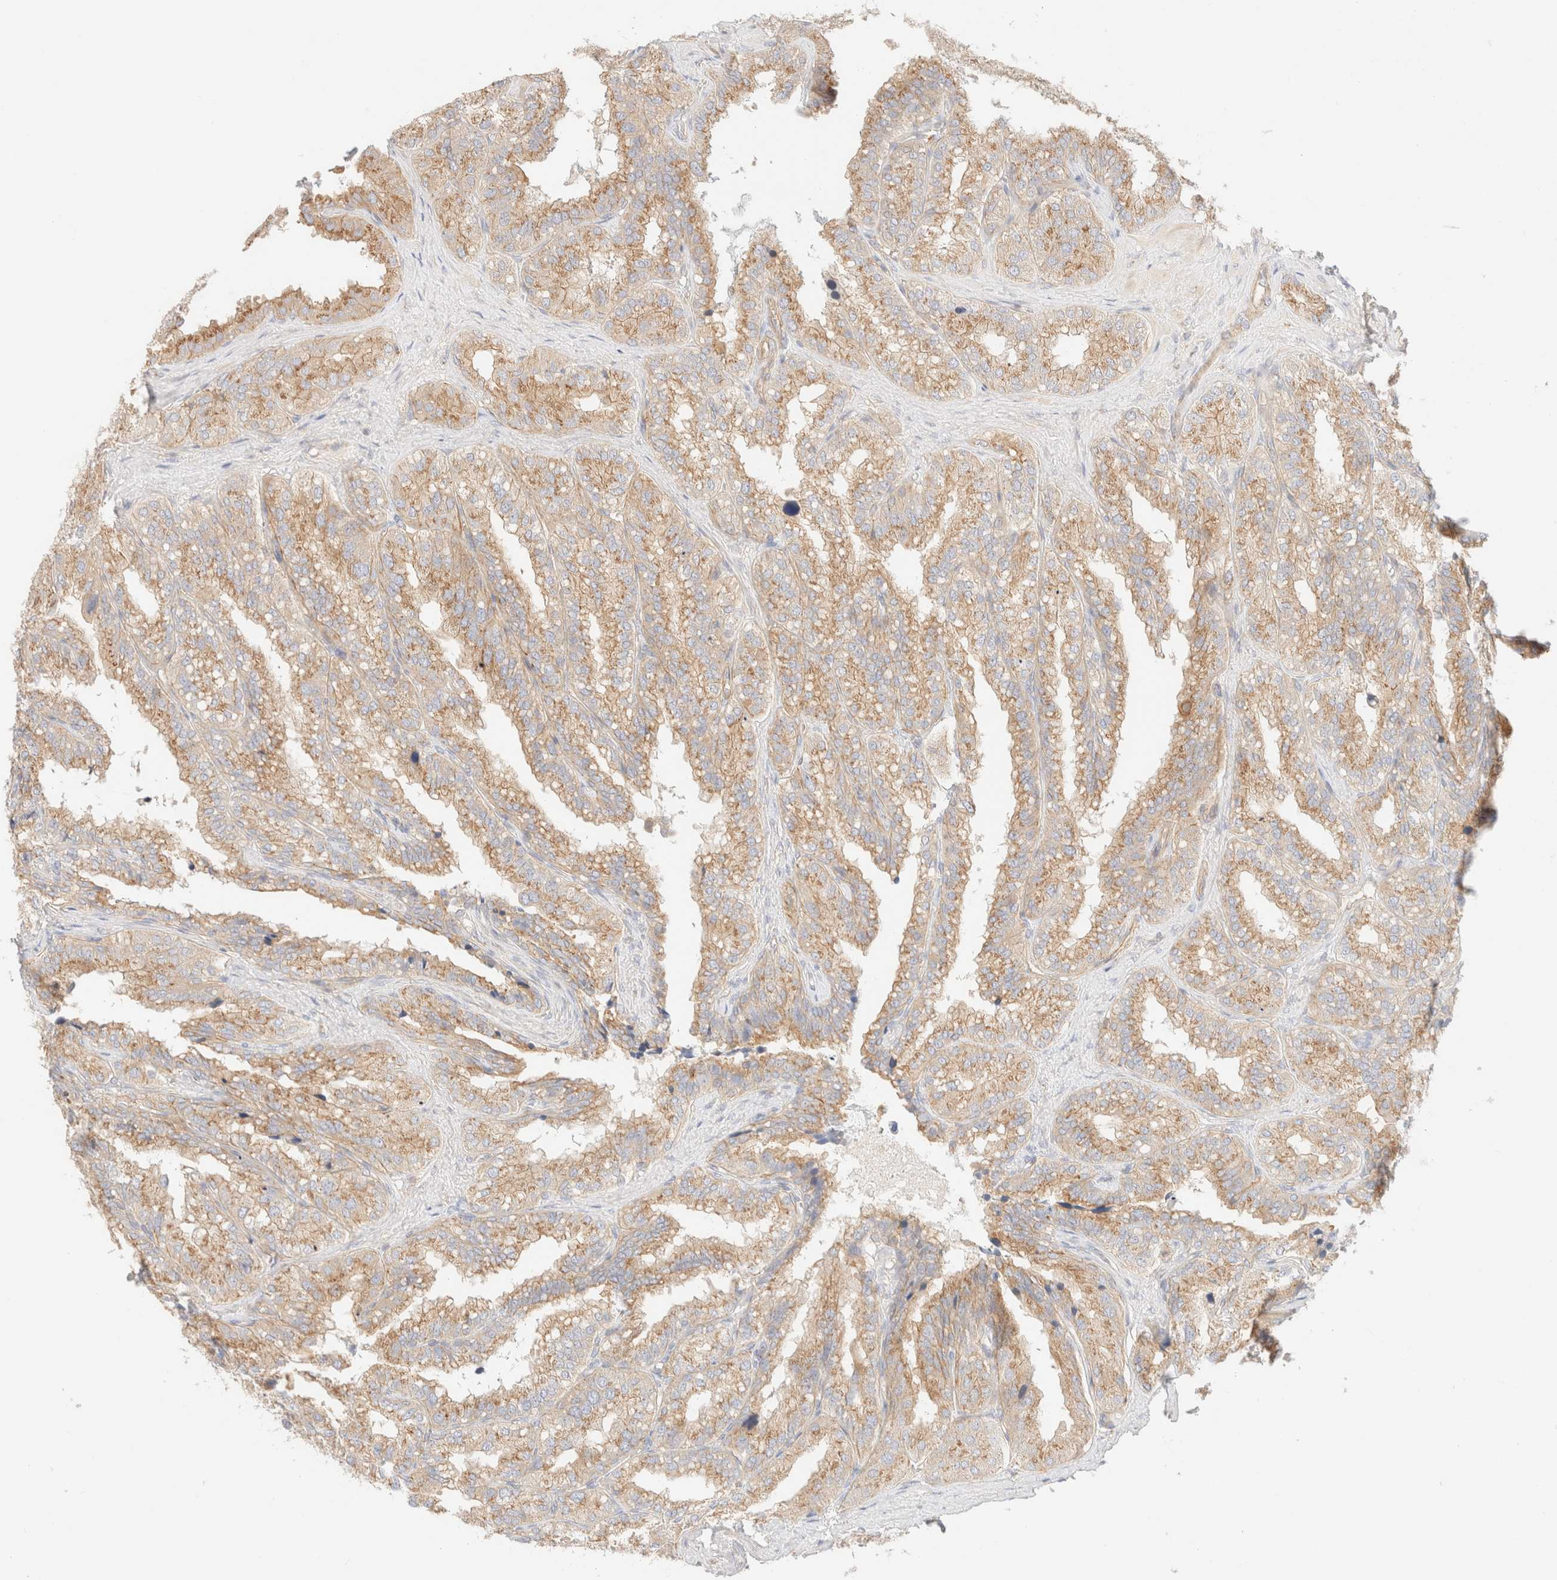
{"staining": {"intensity": "moderate", "quantity": ">75%", "location": "cytoplasmic/membranous"}, "tissue": "seminal vesicle", "cell_type": "Glandular cells", "image_type": "normal", "snomed": [{"axis": "morphology", "description": "Normal tissue, NOS"}, {"axis": "topography", "description": "Prostate"}, {"axis": "topography", "description": "Seminal veicle"}], "caption": "Seminal vesicle stained for a protein (brown) exhibits moderate cytoplasmic/membranous positive expression in approximately >75% of glandular cells.", "gene": "MYO10", "patient": {"sex": "male", "age": 51}}